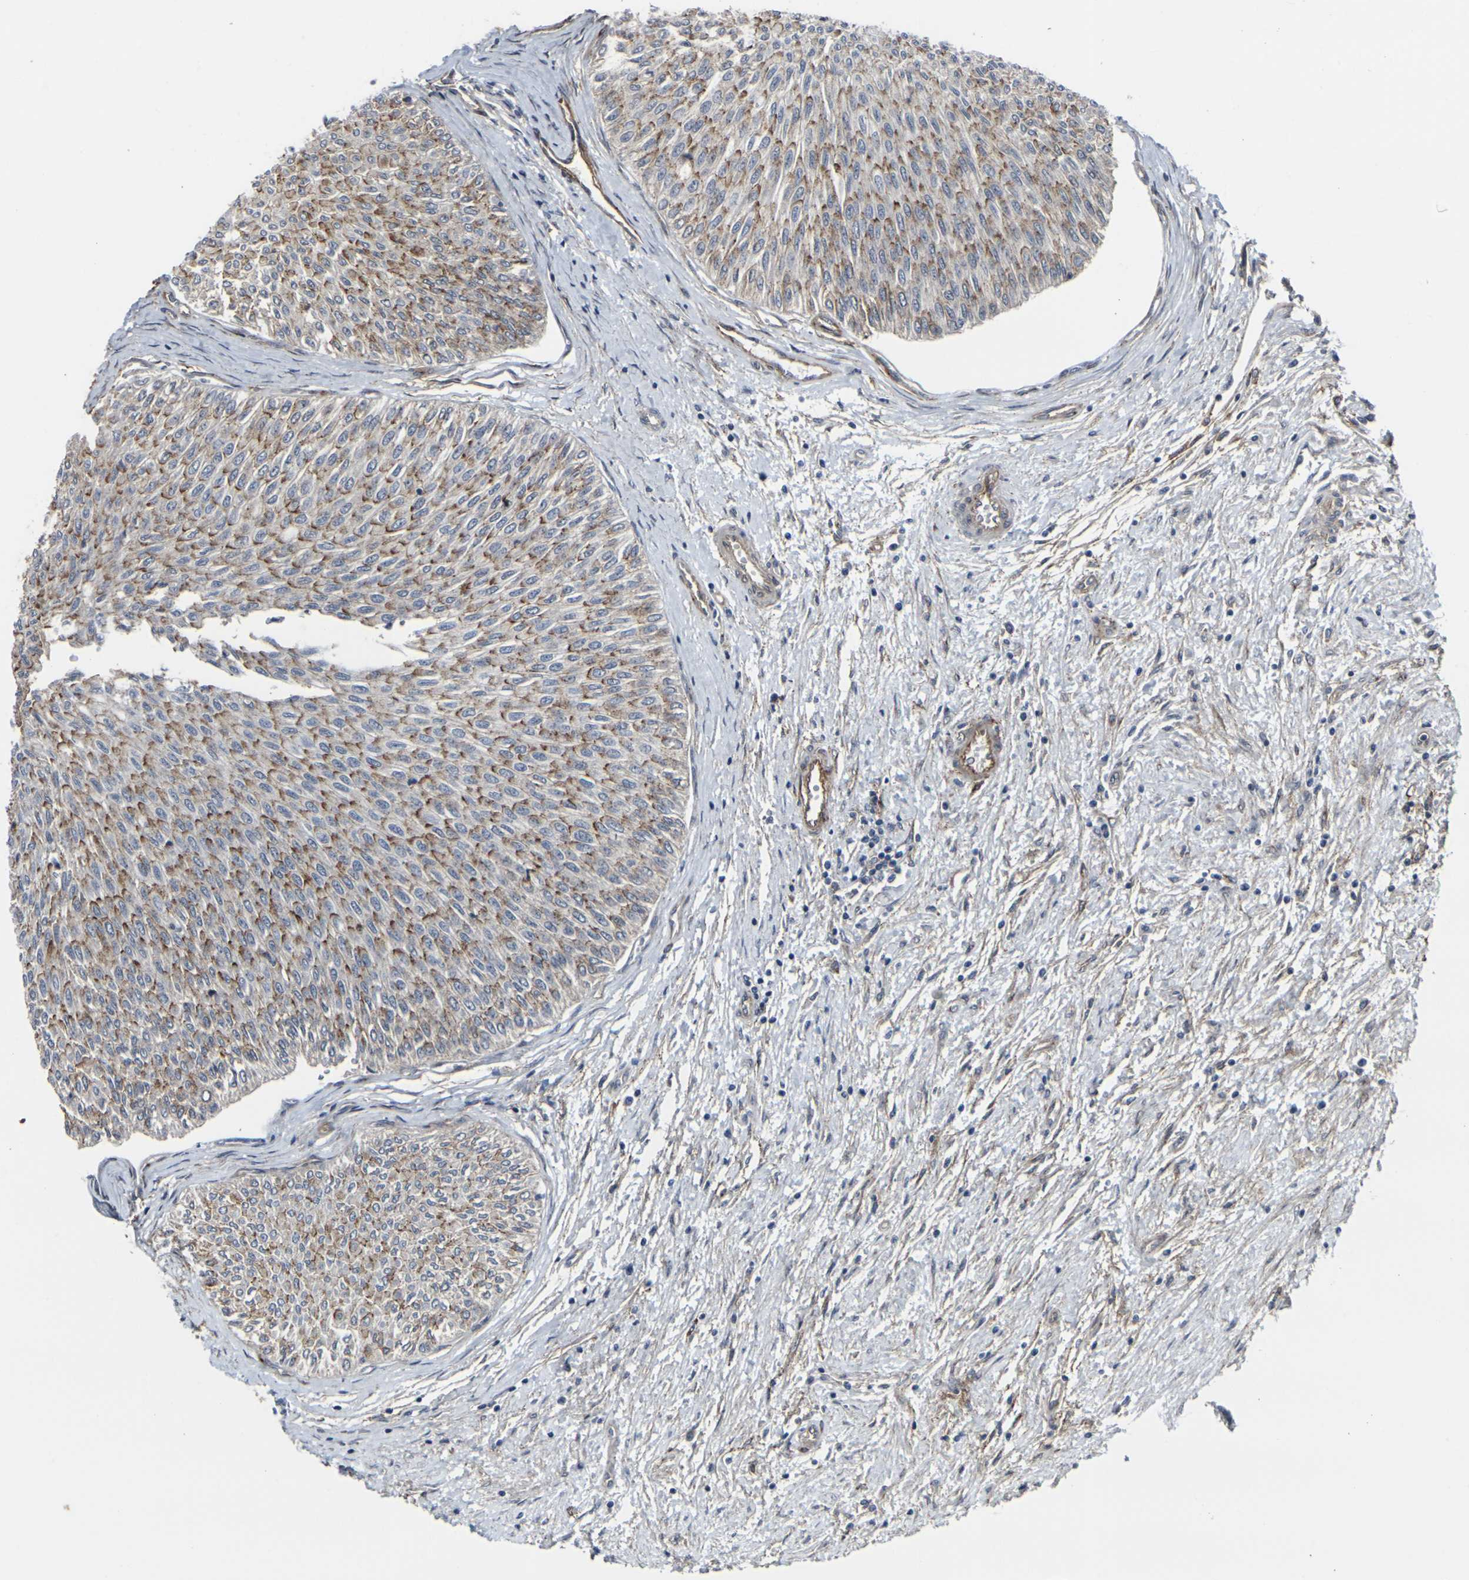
{"staining": {"intensity": "moderate", "quantity": ">75%", "location": "cytoplasmic/membranous"}, "tissue": "urothelial cancer", "cell_type": "Tumor cells", "image_type": "cancer", "snomed": [{"axis": "morphology", "description": "Urothelial carcinoma, Low grade"}, {"axis": "topography", "description": "Urinary bladder"}], "caption": "Urothelial cancer stained with a brown dye exhibits moderate cytoplasmic/membranous positive expression in about >75% of tumor cells.", "gene": "MYOF", "patient": {"sex": "male", "age": 78}}